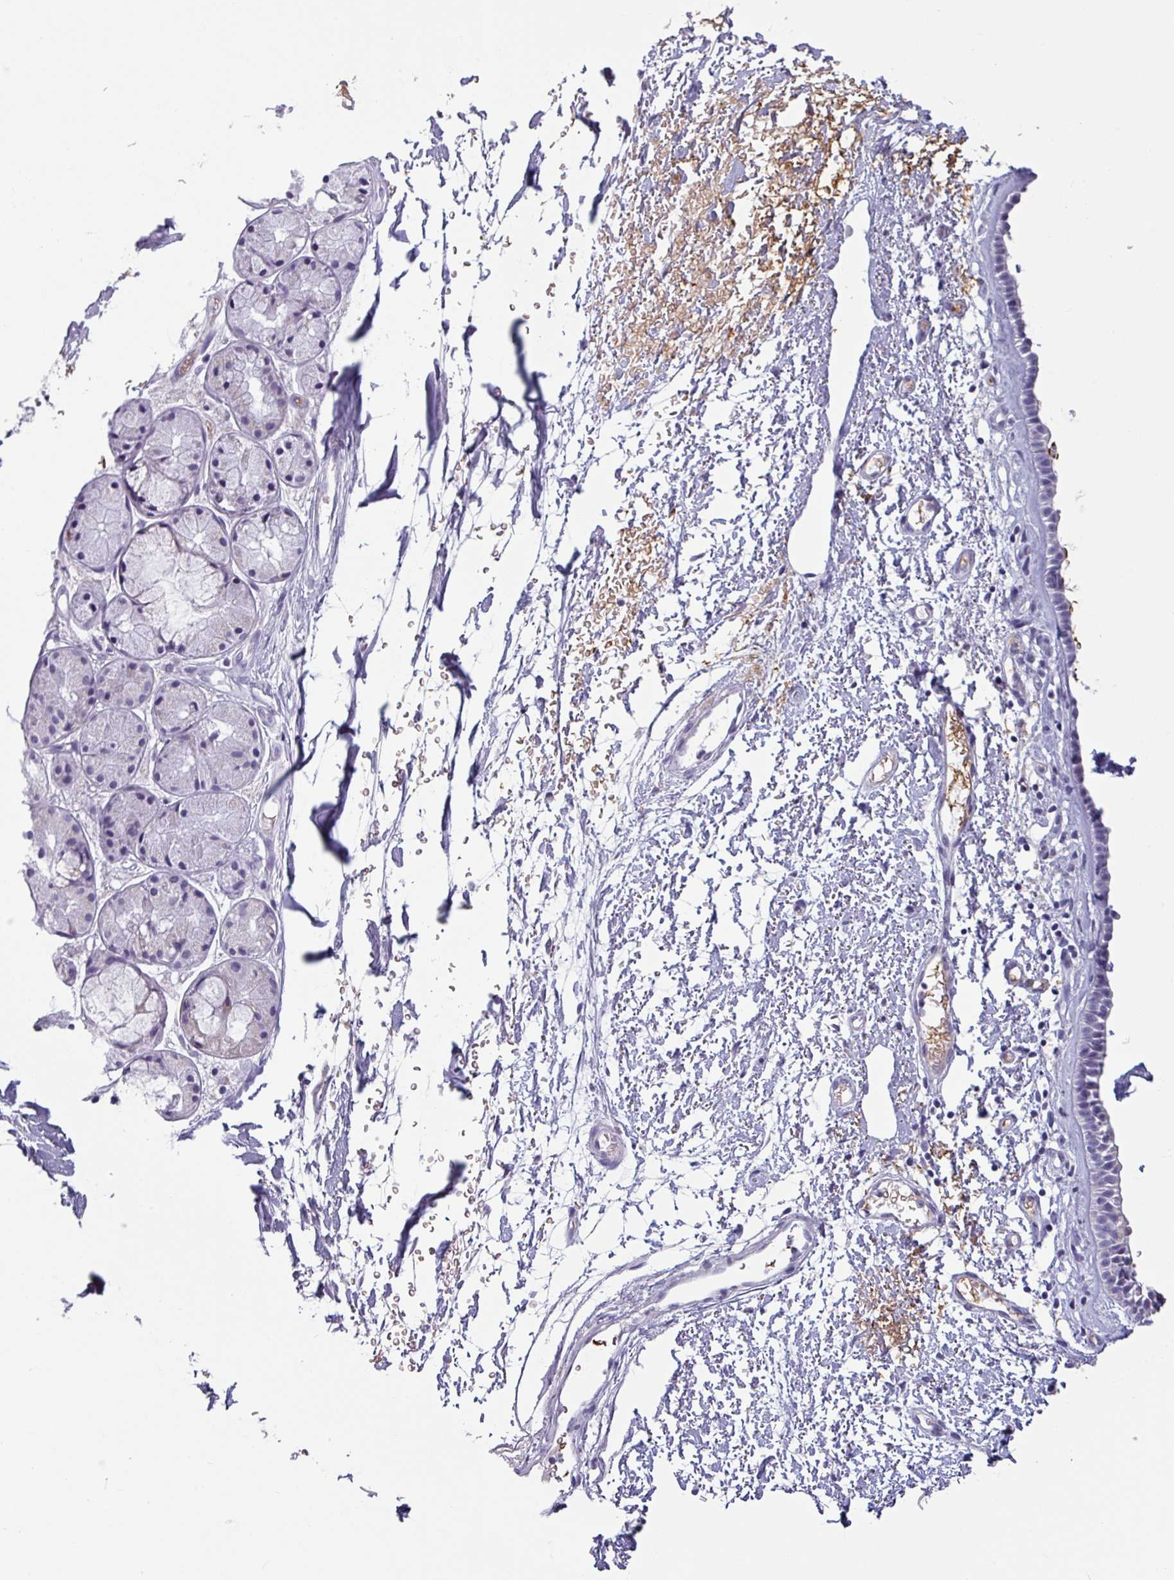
{"staining": {"intensity": "negative", "quantity": "none", "location": "none"}, "tissue": "nasopharynx", "cell_type": "Respiratory epithelial cells", "image_type": "normal", "snomed": [{"axis": "morphology", "description": "Normal tissue, NOS"}, {"axis": "topography", "description": "Cartilage tissue"}, {"axis": "topography", "description": "Nasopharynx"}], "caption": "Immunohistochemistry (IHC) photomicrograph of unremarkable human nasopharynx stained for a protein (brown), which displays no positivity in respiratory epithelial cells.", "gene": "SLC26A9", "patient": {"sex": "male", "age": 56}}